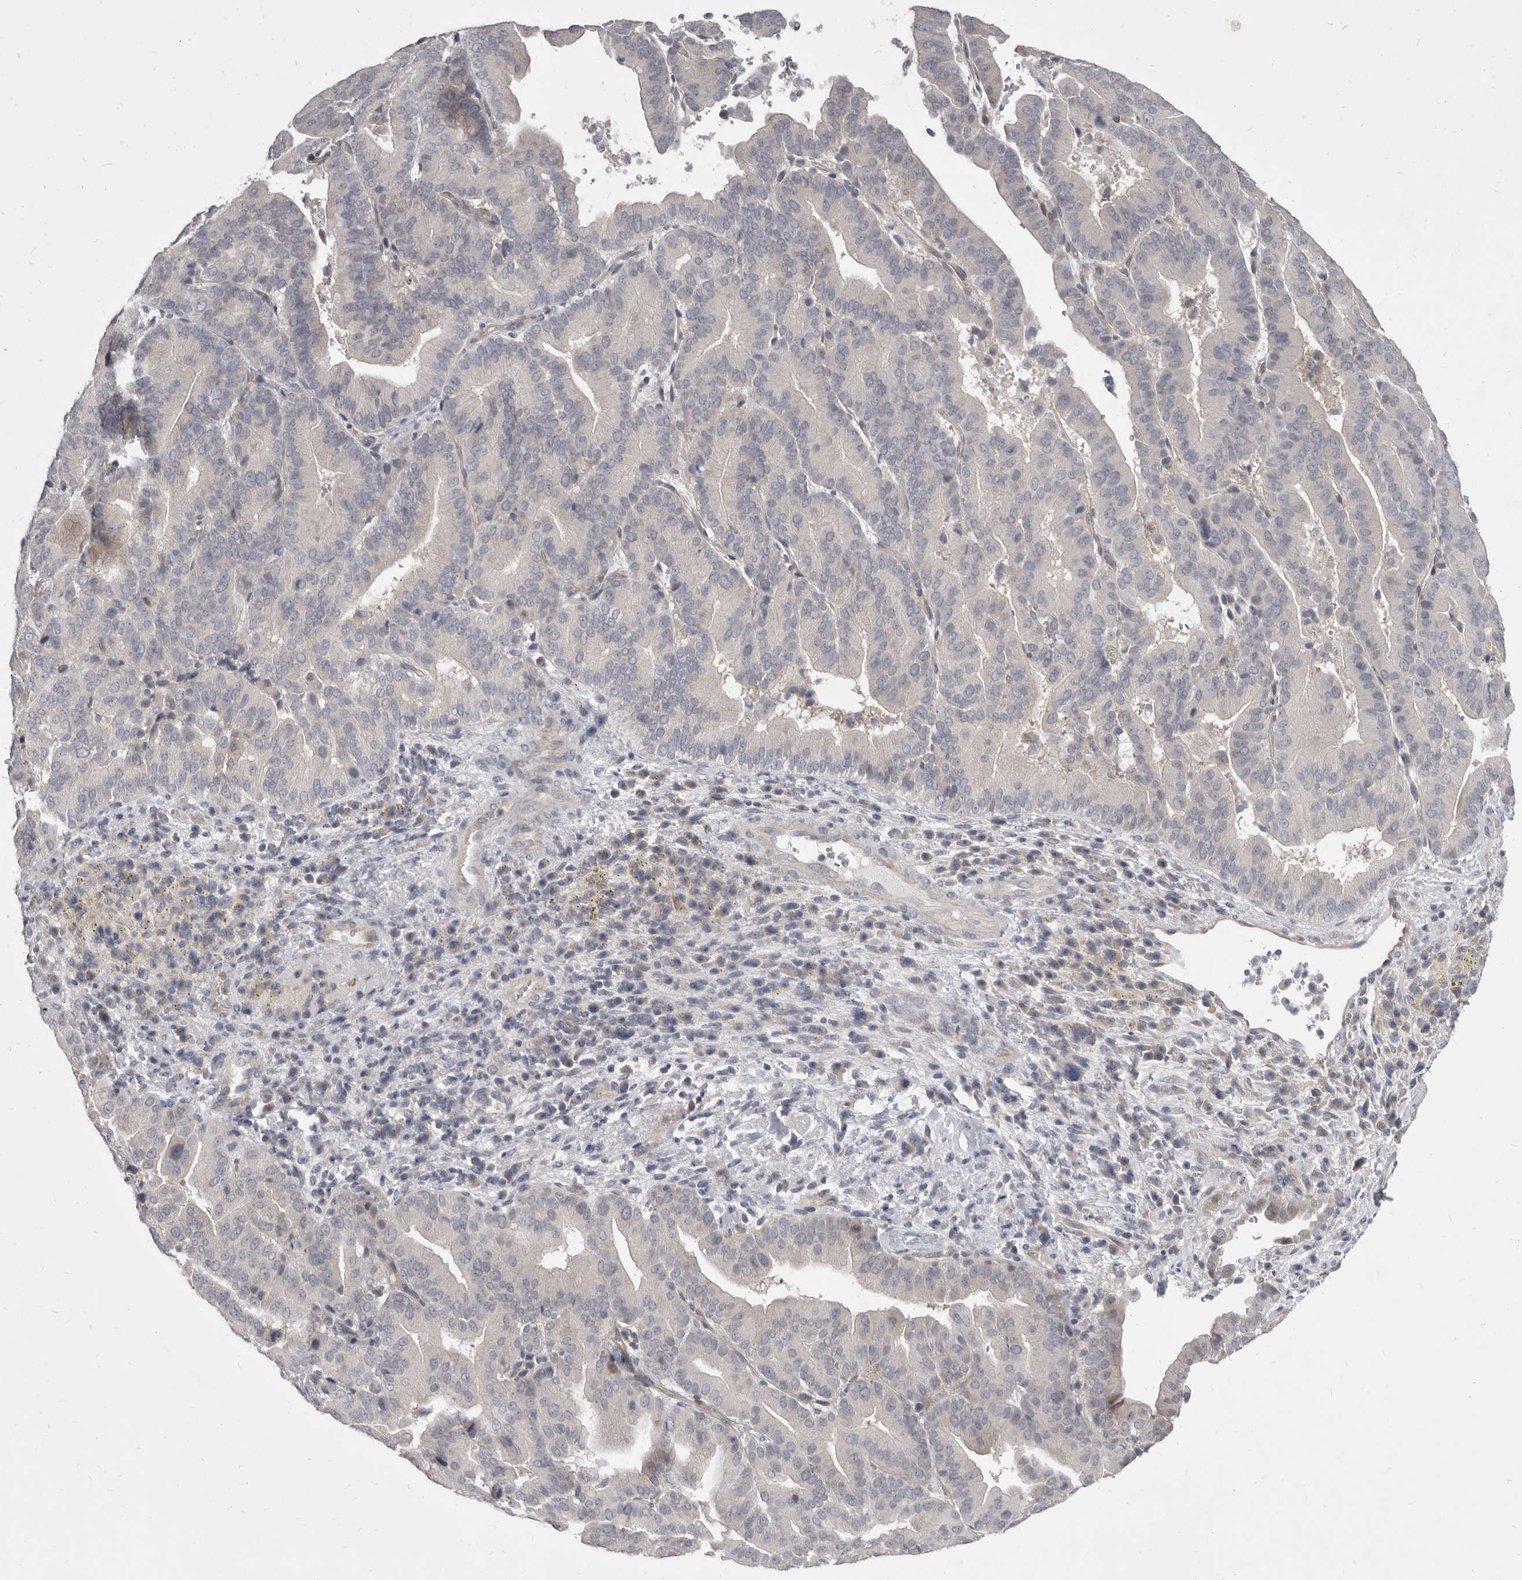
{"staining": {"intensity": "negative", "quantity": "none", "location": "none"}, "tissue": "liver cancer", "cell_type": "Tumor cells", "image_type": "cancer", "snomed": [{"axis": "morphology", "description": "Cholangiocarcinoma"}, {"axis": "topography", "description": "Liver"}], "caption": "The micrograph shows no significant positivity in tumor cells of cholangiocarcinoma (liver). Brightfield microscopy of immunohistochemistry stained with DAB (brown) and hematoxylin (blue), captured at high magnification.", "gene": "GSK3B", "patient": {"sex": "female", "age": 75}}